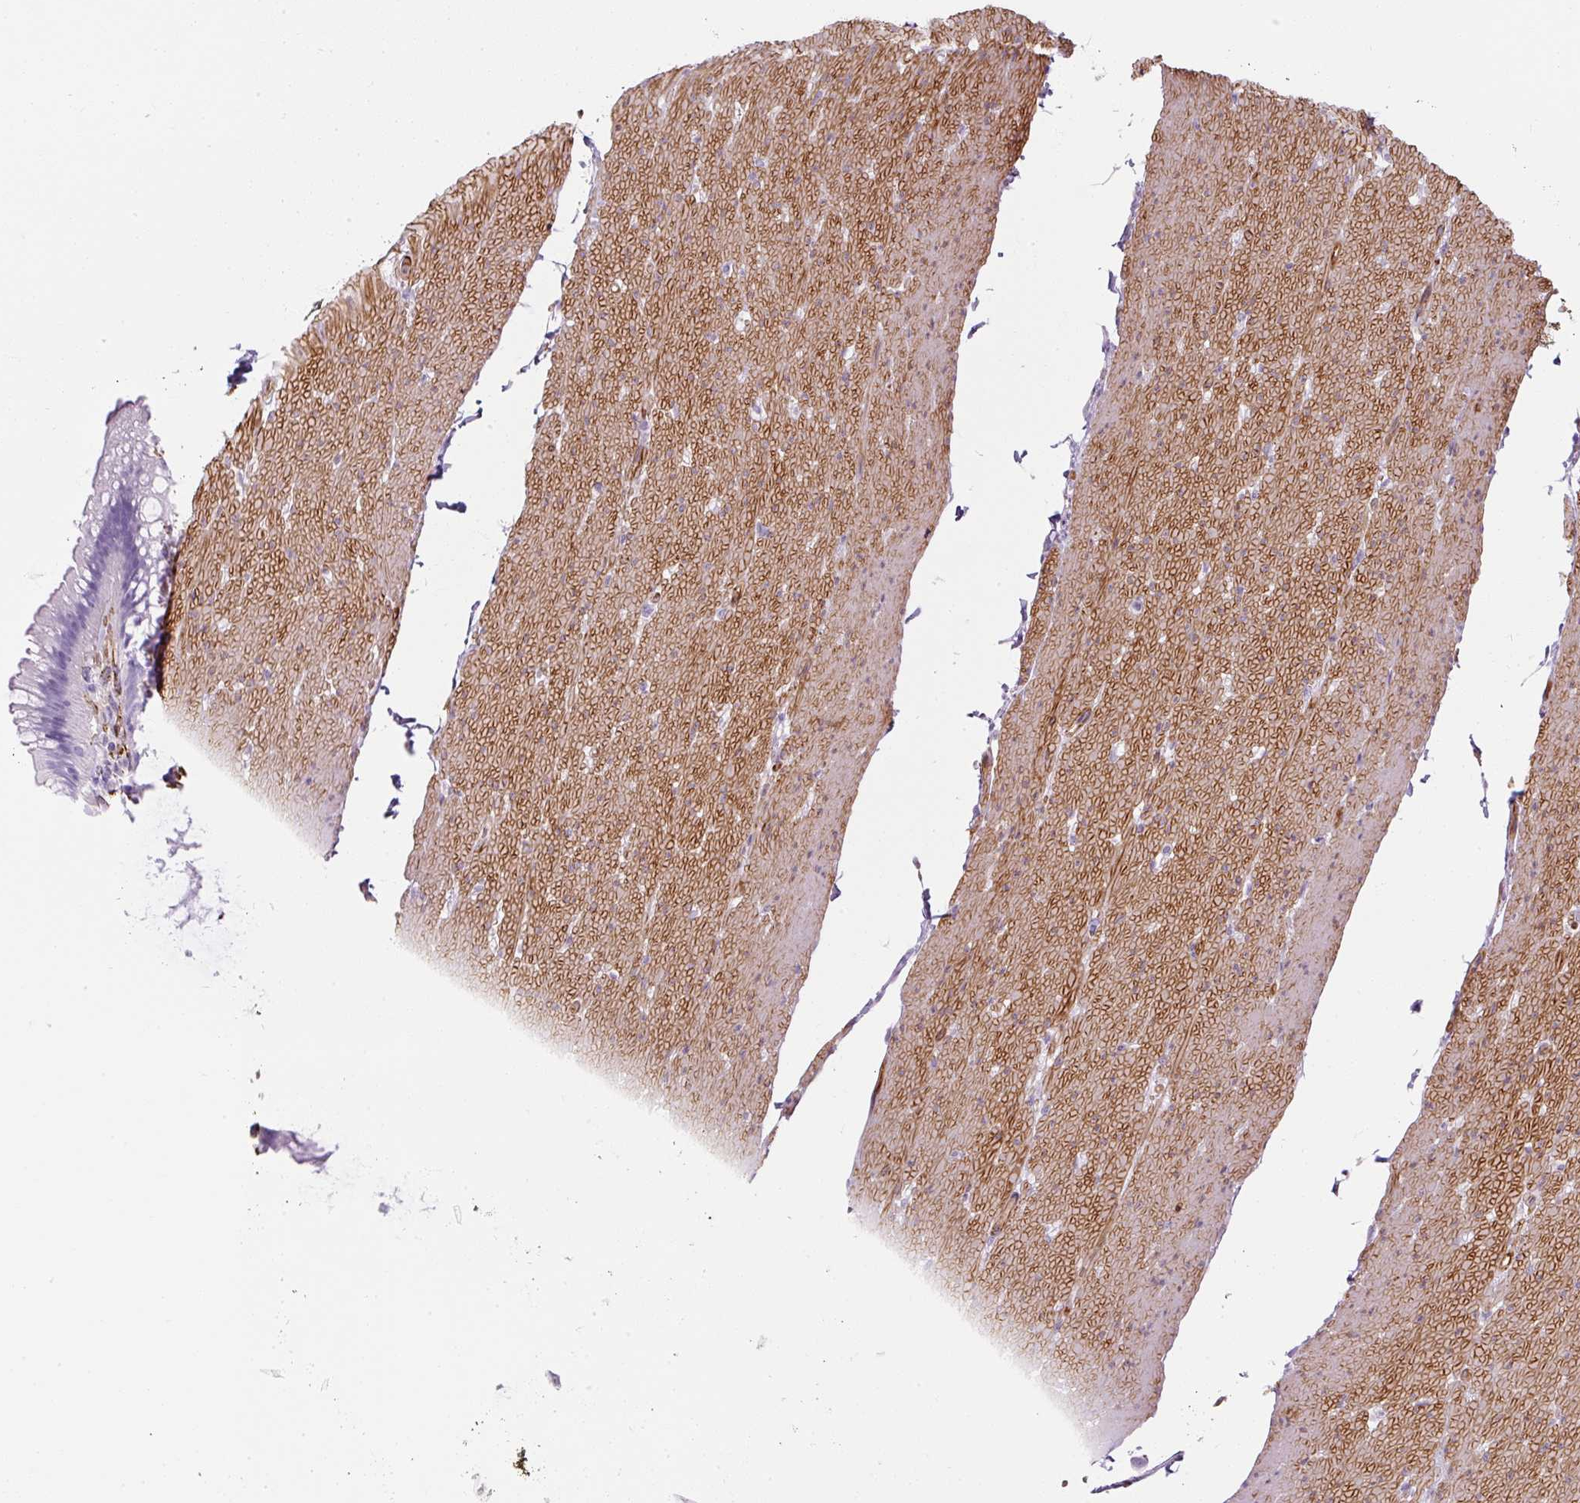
{"staining": {"intensity": "strong", "quantity": ">75%", "location": "cytoplasmic/membranous"}, "tissue": "smooth muscle", "cell_type": "Smooth muscle cells", "image_type": "normal", "snomed": [{"axis": "morphology", "description": "Normal tissue, NOS"}, {"axis": "topography", "description": "Smooth muscle"}, {"axis": "topography", "description": "Rectum"}], "caption": "Strong cytoplasmic/membranous positivity for a protein is seen in about >75% of smooth muscle cells of unremarkable smooth muscle using immunohistochemistry (IHC).", "gene": "CAVIN3", "patient": {"sex": "male", "age": 53}}